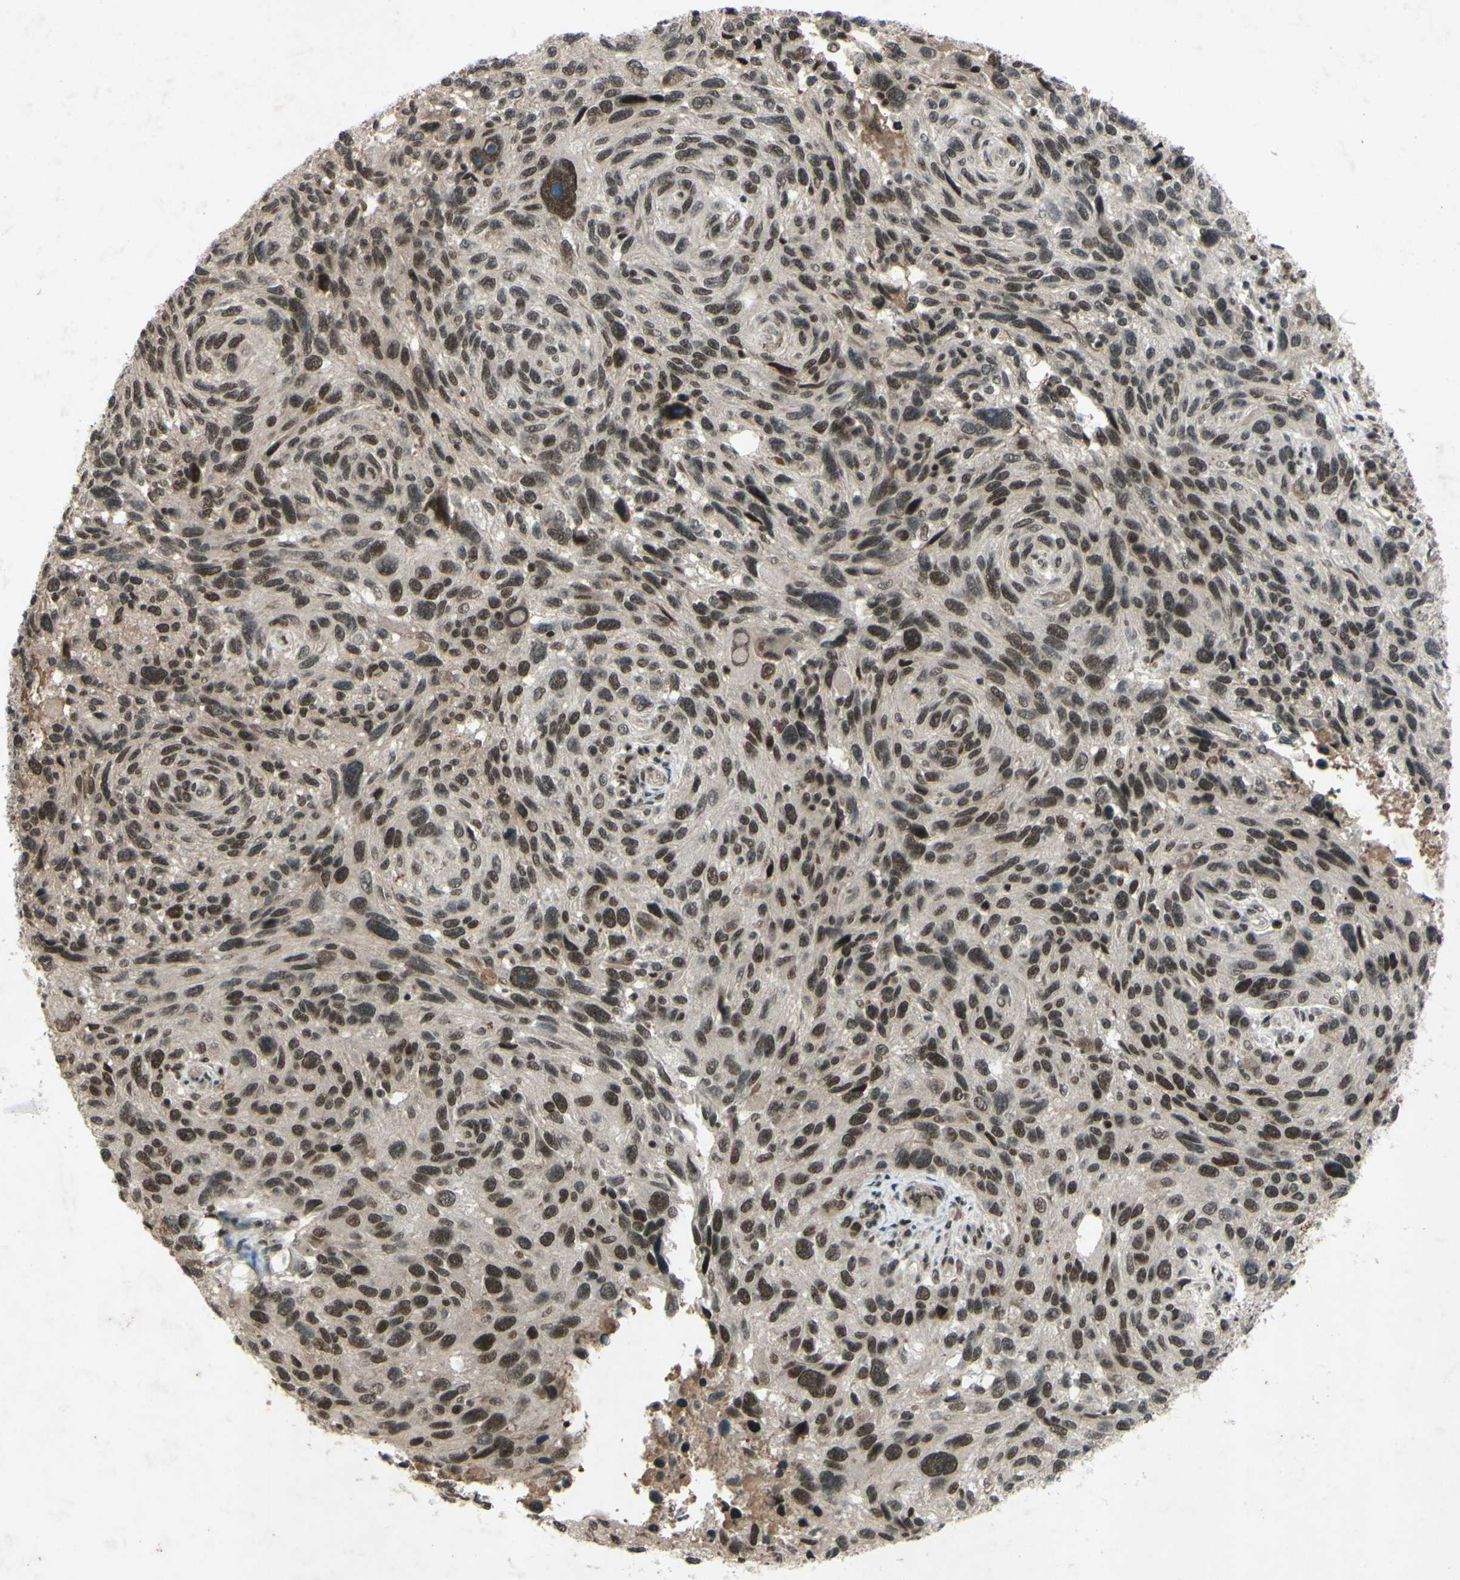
{"staining": {"intensity": "moderate", "quantity": ">75%", "location": "nuclear"}, "tissue": "melanoma", "cell_type": "Tumor cells", "image_type": "cancer", "snomed": [{"axis": "morphology", "description": "Malignant melanoma, NOS"}, {"axis": "topography", "description": "Skin"}], "caption": "DAB (3,3'-diaminobenzidine) immunohistochemical staining of melanoma displays moderate nuclear protein staining in about >75% of tumor cells. (brown staining indicates protein expression, while blue staining denotes nuclei).", "gene": "SNW1", "patient": {"sex": "male", "age": 53}}